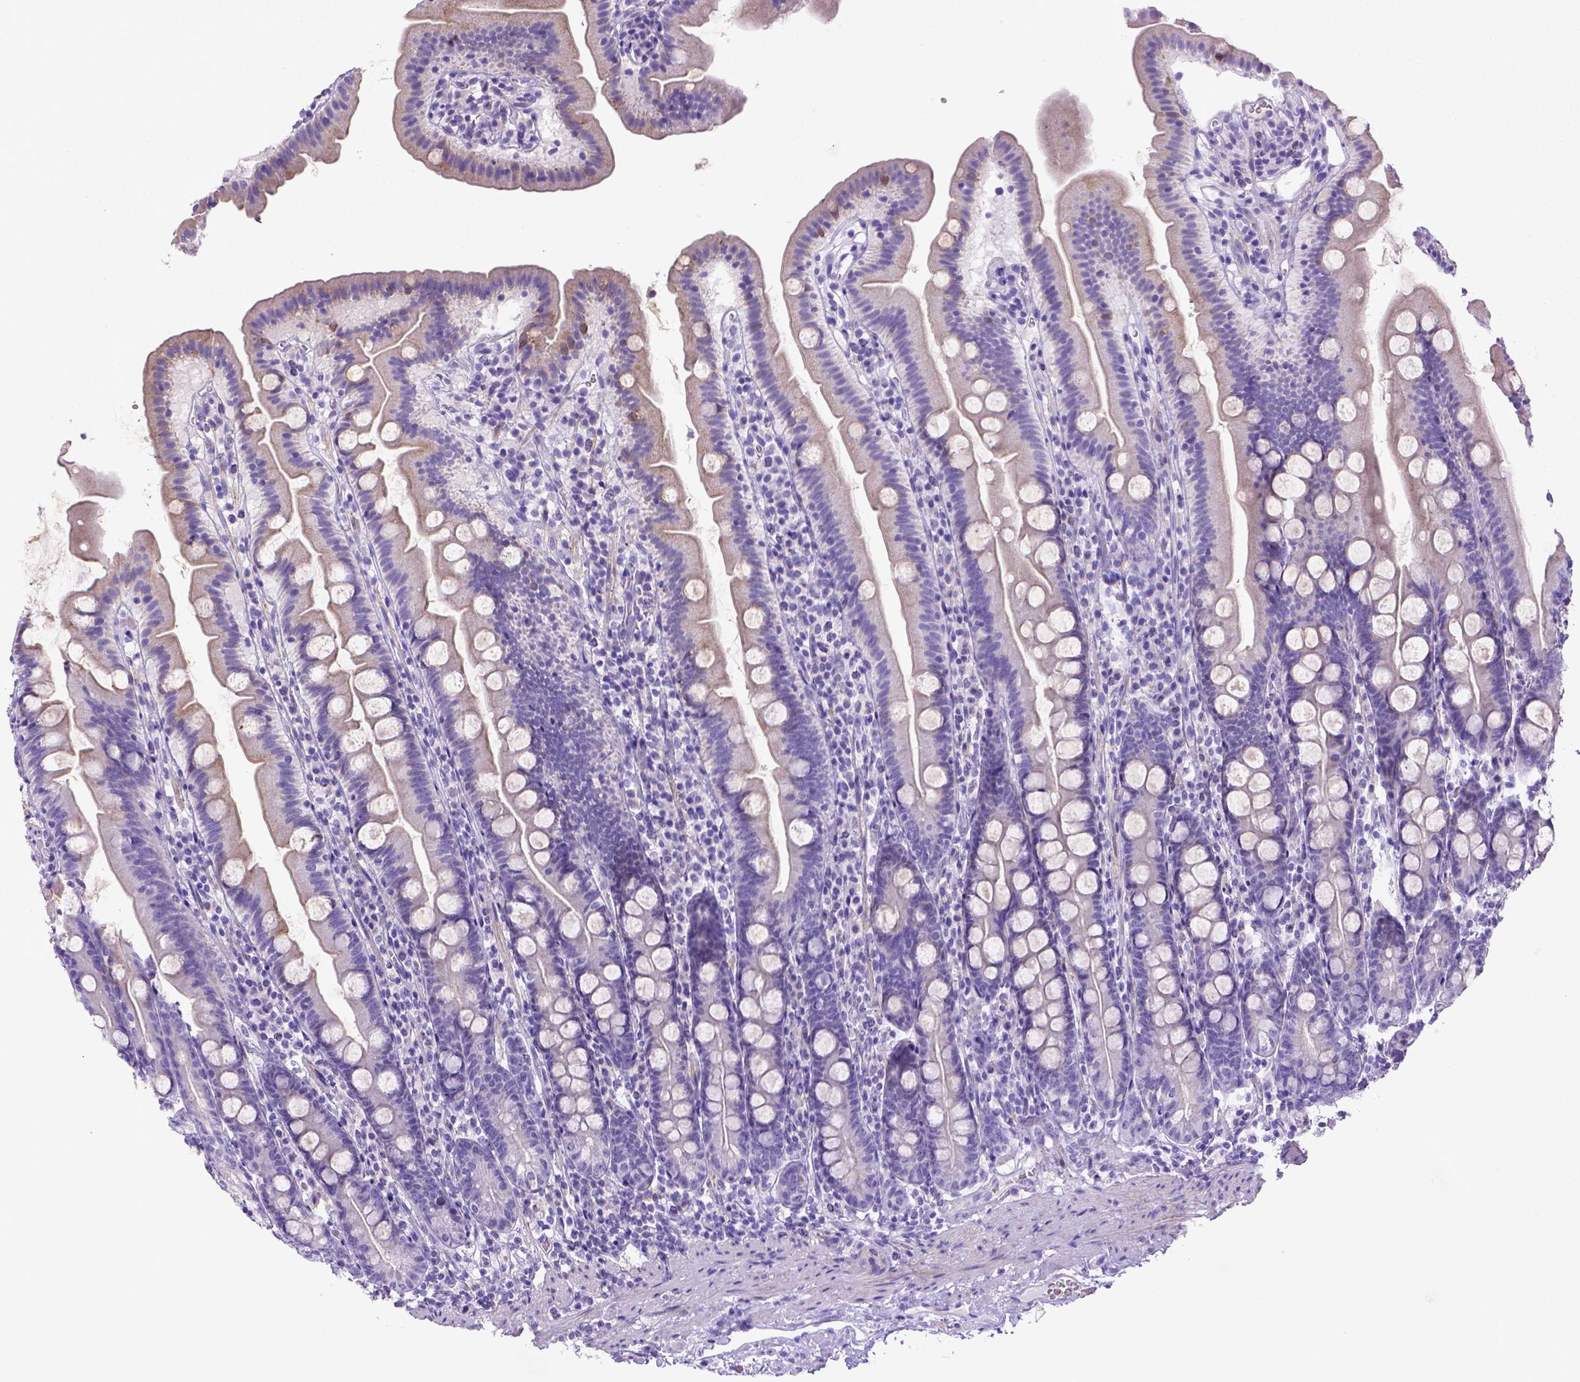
{"staining": {"intensity": "weak", "quantity": "25%-75%", "location": "cytoplasmic/membranous"}, "tissue": "duodenum", "cell_type": "Glandular cells", "image_type": "normal", "snomed": [{"axis": "morphology", "description": "Normal tissue, NOS"}, {"axis": "topography", "description": "Duodenum"}], "caption": "The image exhibits immunohistochemical staining of unremarkable duodenum. There is weak cytoplasmic/membranous staining is identified in approximately 25%-75% of glandular cells.", "gene": "BAAT", "patient": {"sex": "female", "age": 67}}